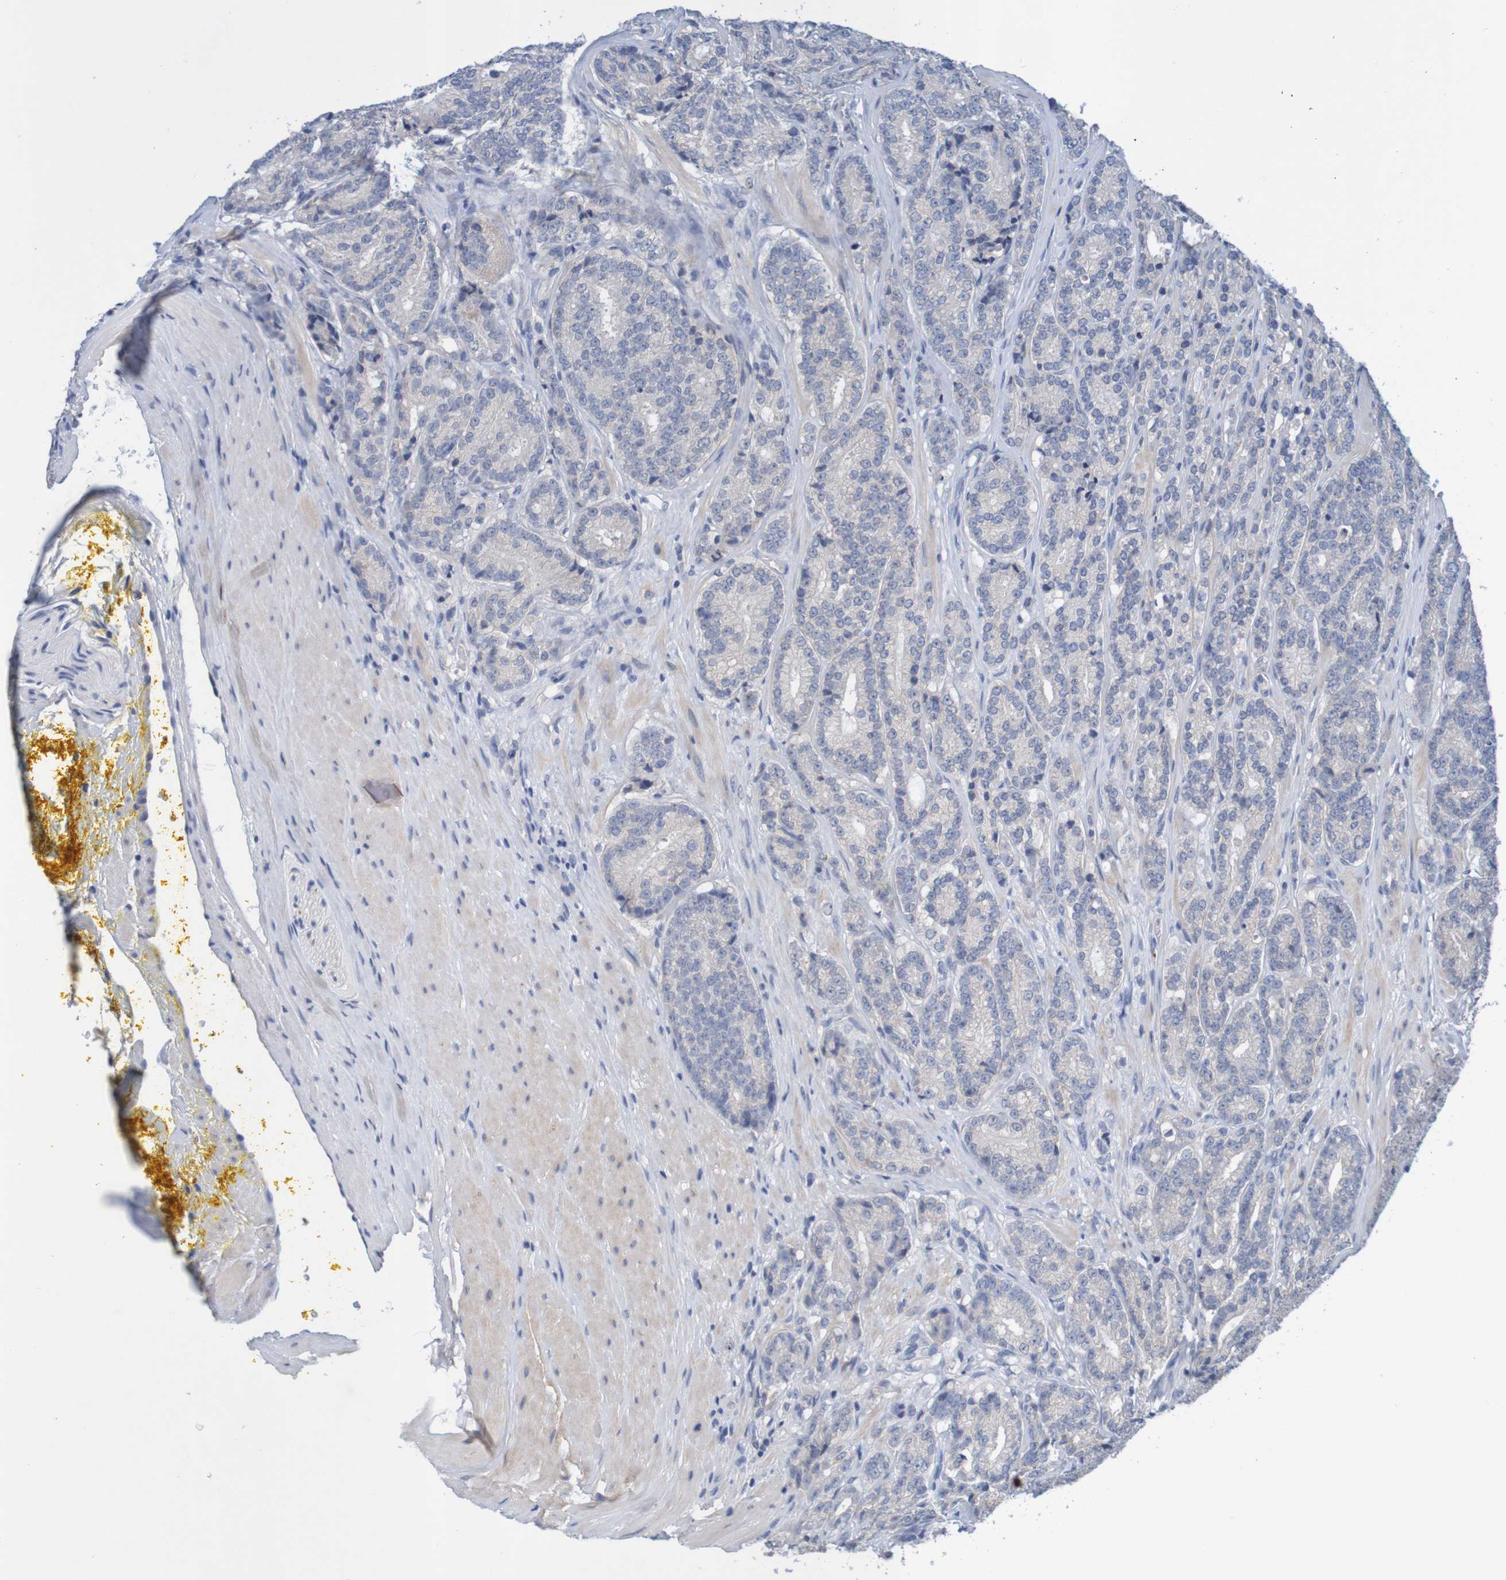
{"staining": {"intensity": "weak", "quantity": "<25%", "location": "cytoplasmic/membranous"}, "tissue": "prostate cancer", "cell_type": "Tumor cells", "image_type": "cancer", "snomed": [{"axis": "morphology", "description": "Adenocarcinoma, High grade"}, {"axis": "topography", "description": "Prostate"}], "caption": "High power microscopy micrograph of an IHC image of prostate cancer (high-grade adenocarcinoma), revealing no significant positivity in tumor cells.", "gene": "LTA", "patient": {"sex": "male", "age": 61}}